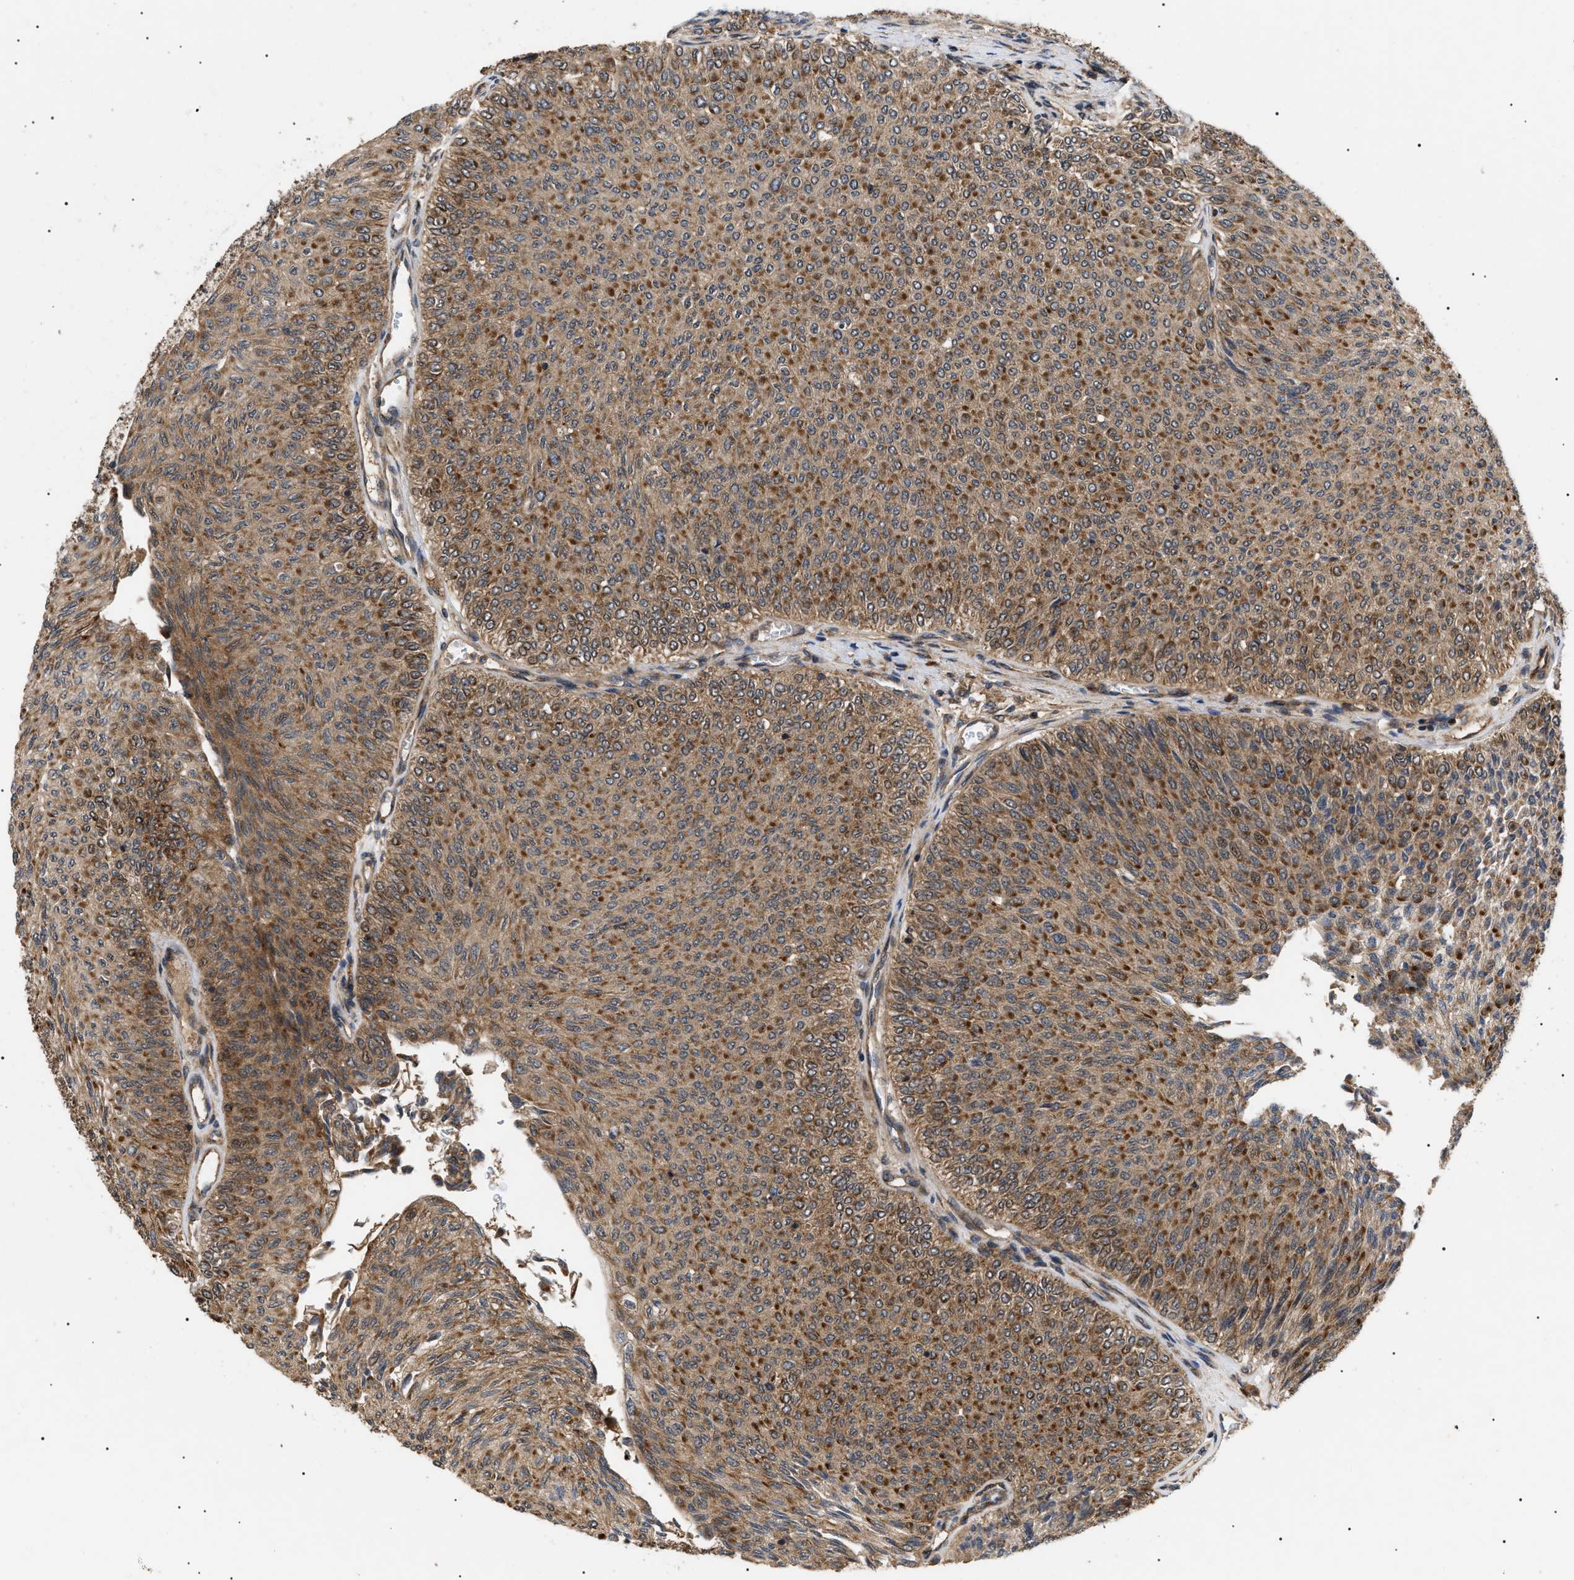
{"staining": {"intensity": "strong", "quantity": ">75%", "location": "cytoplasmic/membranous"}, "tissue": "urothelial cancer", "cell_type": "Tumor cells", "image_type": "cancer", "snomed": [{"axis": "morphology", "description": "Urothelial carcinoma, Low grade"}, {"axis": "topography", "description": "Urinary bladder"}], "caption": "Tumor cells exhibit high levels of strong cytoplasmic/membranous positivity in approximately >75% of cells in human urothelial cancer. The protein of interest is stained brown, and the nuclei are stained in blue (DAB (3,3'-diaminobenzidine) IHC with brightfield microscopy, high magnification).", "gene": "ASTL", "patient": {"sex": "male", "age": 78}}